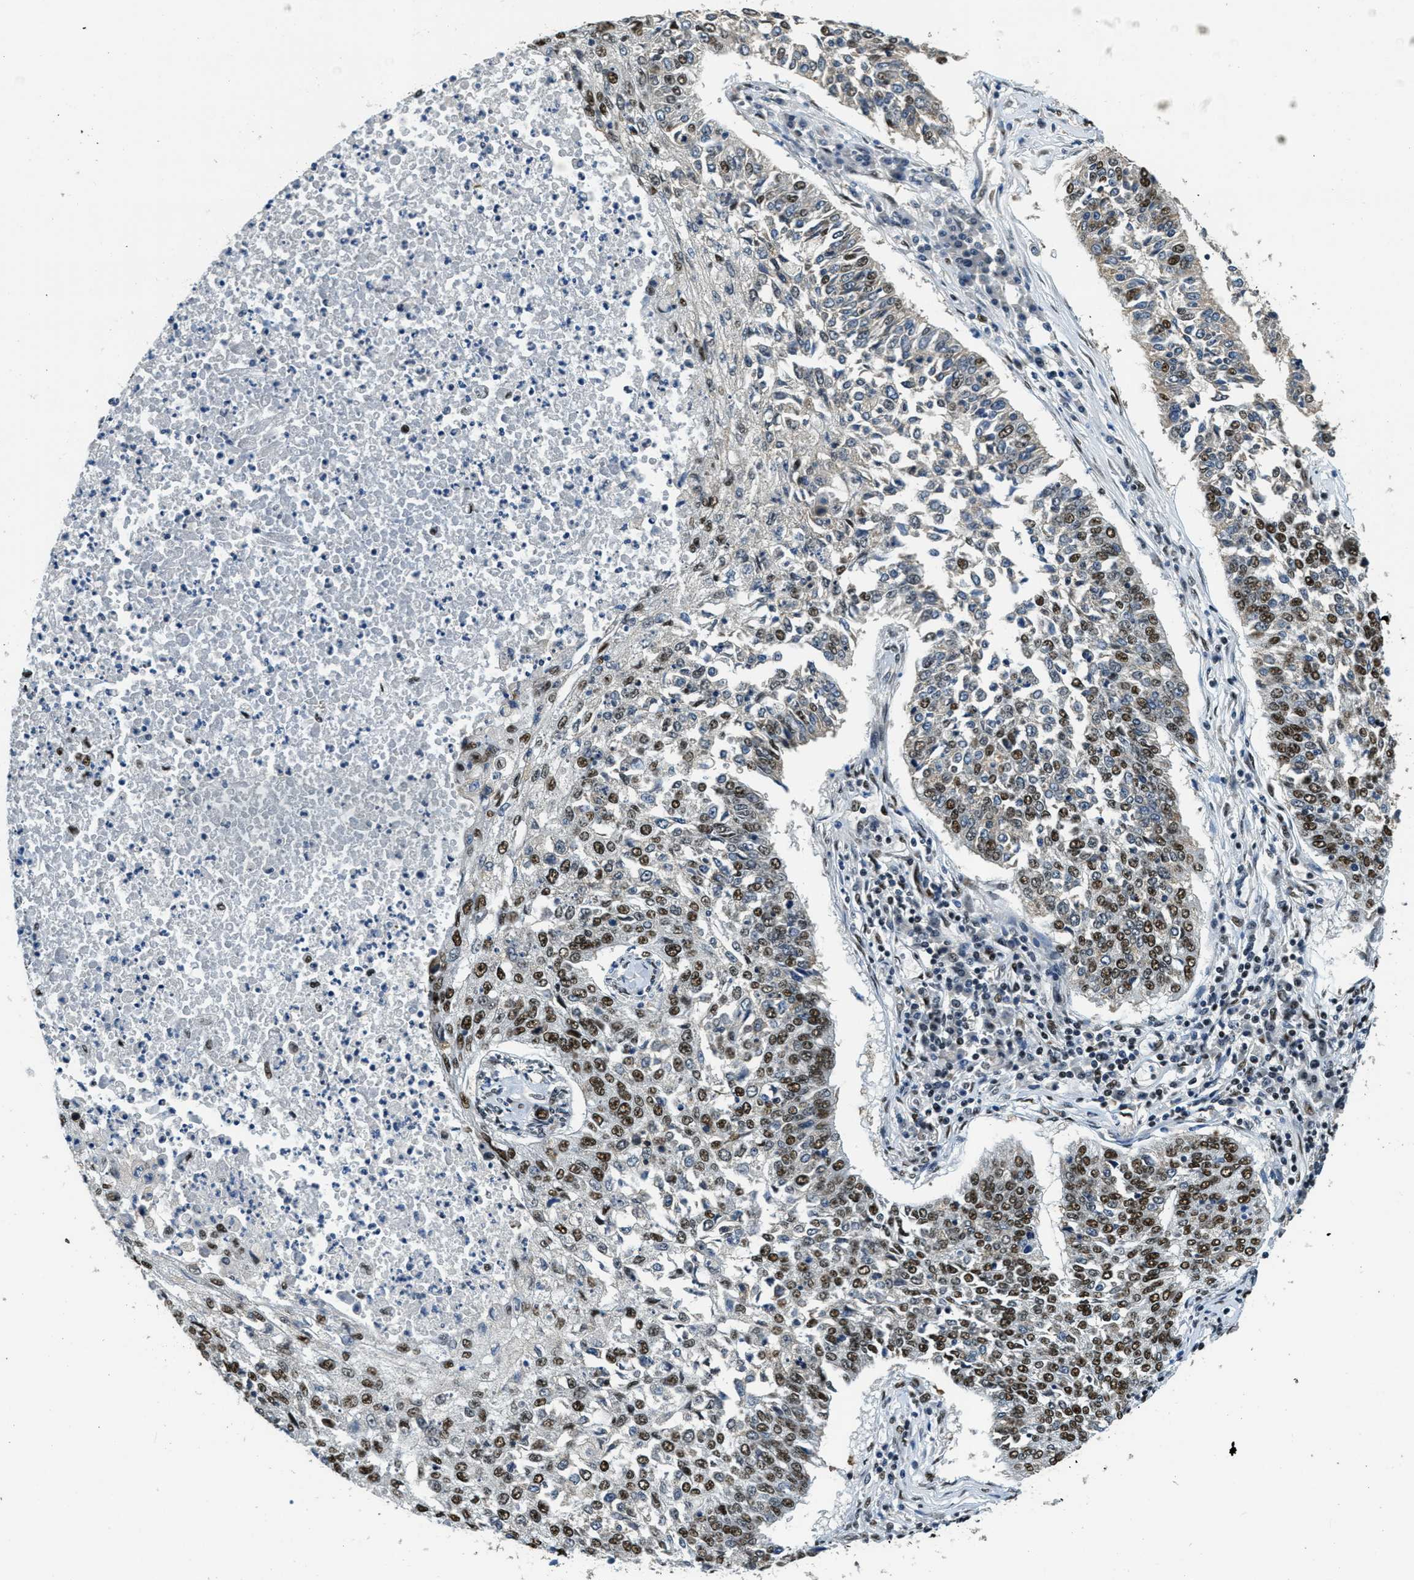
{"staining": {"intensity": "strong", "quantity": "25%-75%", "location": "nuclear"}, "tissue": "lung cancer", "cell_type": "Tumor cells", "image_type": "cancer", "snomed": [{"axis": "morphology", "description": "Normal tissue, NOS"}, {"axis": "morphology", "description": "Squamous cell carcinoma, NOS"}, {"axis": "topography", "description": "Cartilage tissue"}, {"axis": "topography", "description": "Bronchus"}, {"axis": "topography", "description": "Lung"}], "caption": "Immunohistochemistry (DAB) staining of human lung squamous cell carcinoma exhibits strong nuclear protein expression in about 25%-75% of tumor cells.", "gene": "SSB", "patient": {"sex": "female", "age": 49}}